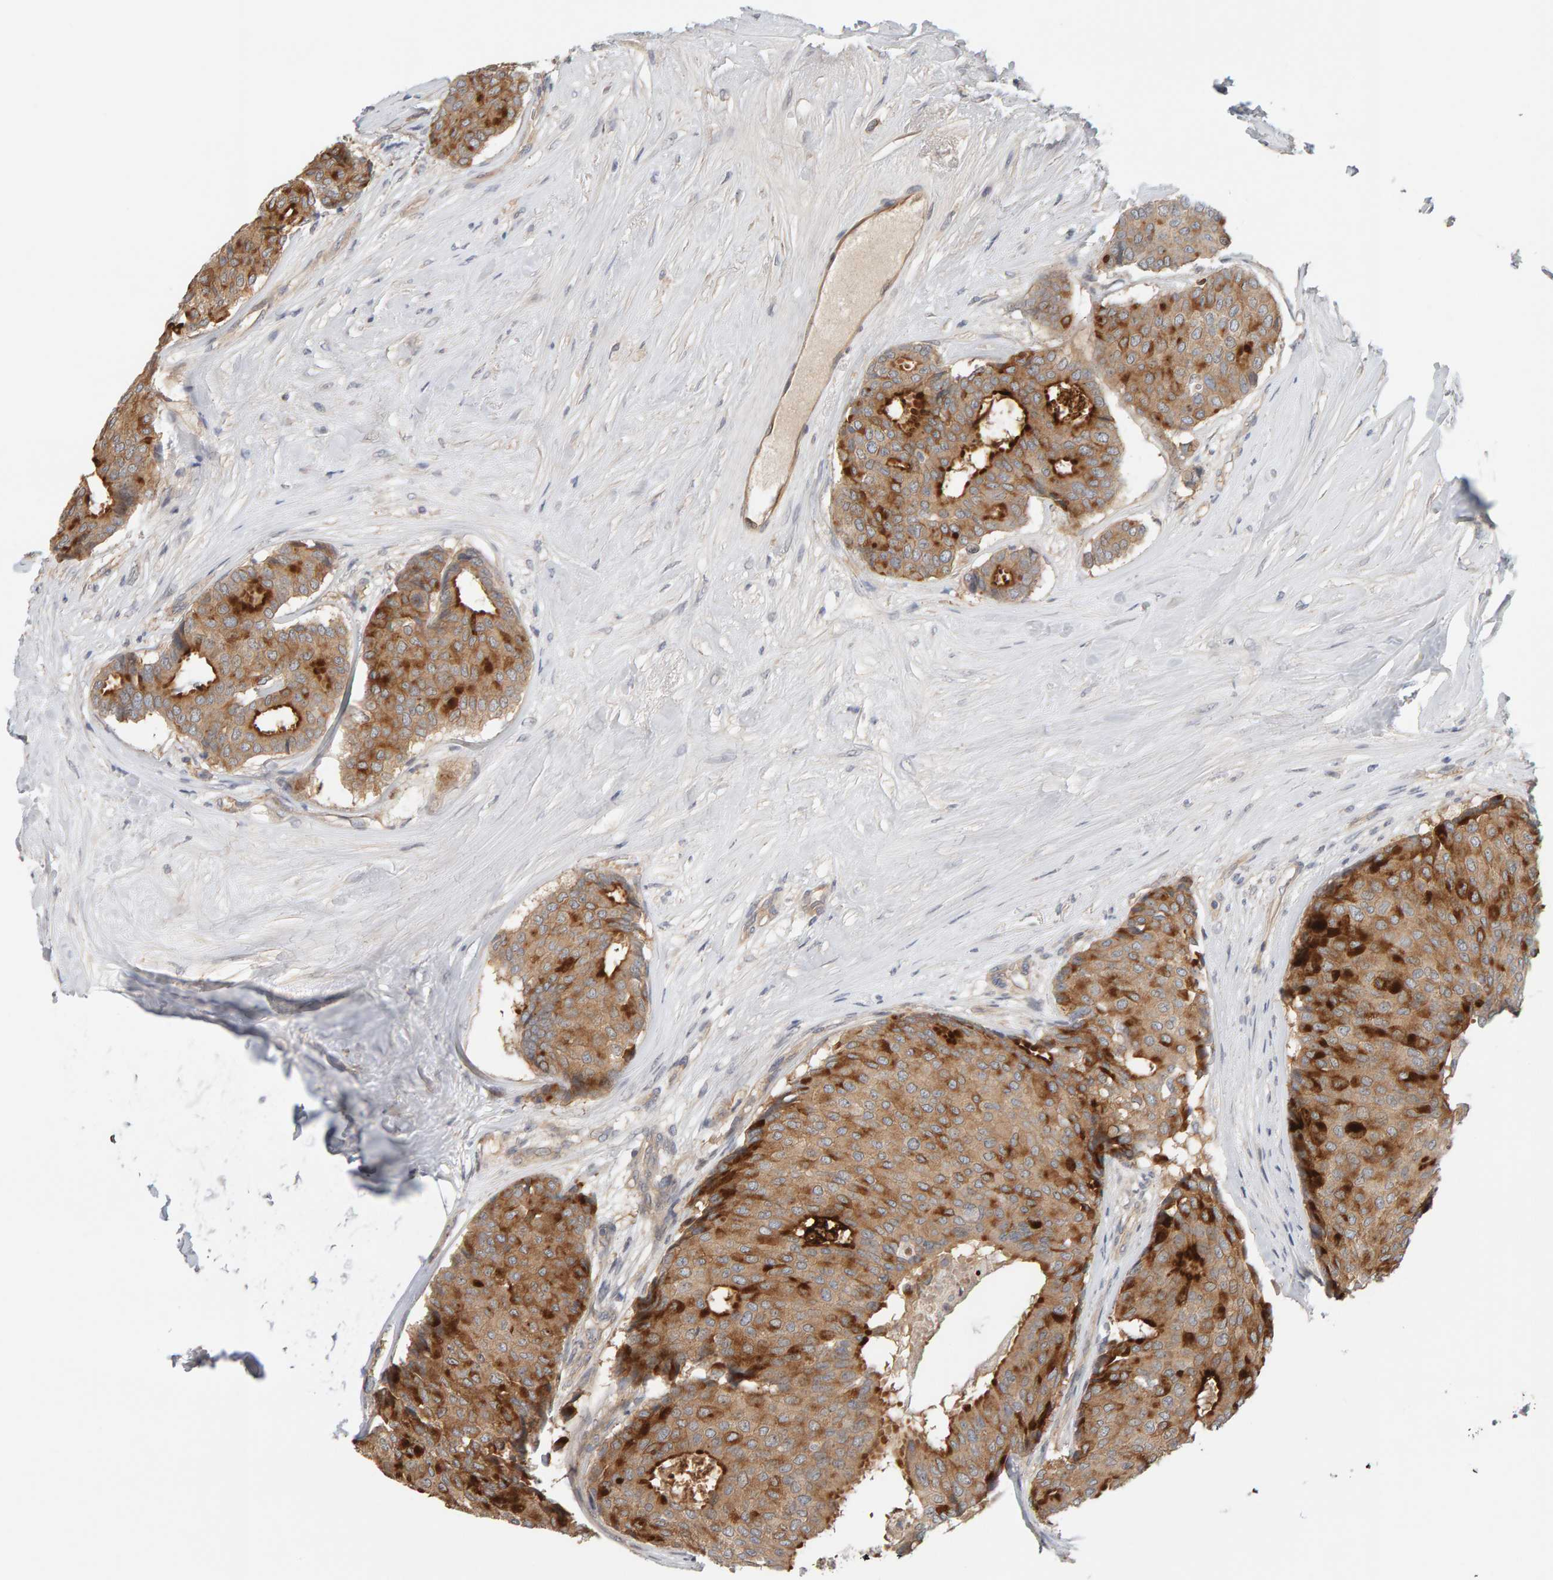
{"staining": {"intensity": "strong", "quantity": "25%-75%", "location": "cytoplasmic/membranous"}, "tissue": "breast cancer", "cell_type": "Tumor cells", "image_type": "cancer", "snomed": [{"axis": "morphology", "description": "Duct carcinoma"}, {"axis": "topography", "description": "Breast"}], "caption": "Strong cytoplasmic/membranous expression for a protein is appreciated in about 25%-75% of tumor cells of invasive ductal carcinoma (breast) using IHC.", "gene": "PPP1R16A", "patient": {"sex": "female", "age": 75}}